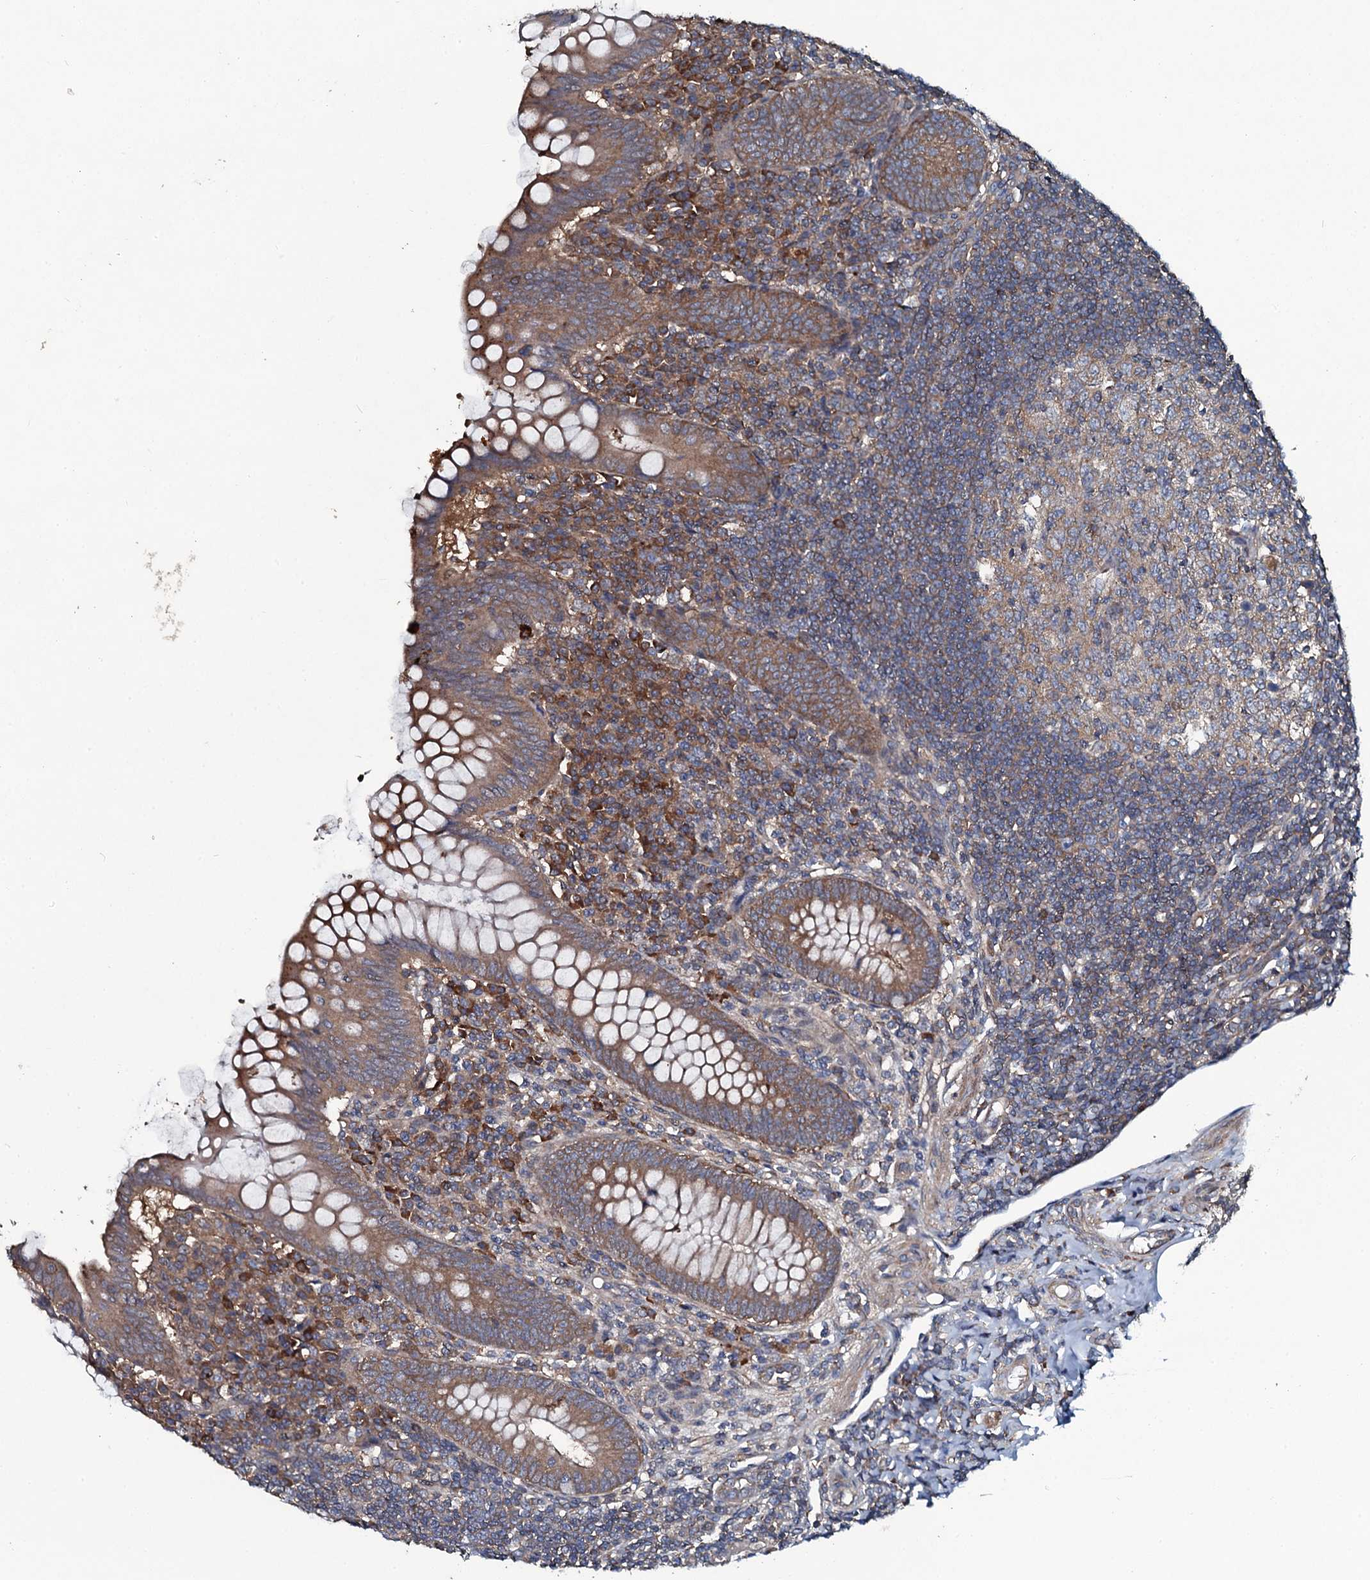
{"staining": {"intensity": "moderate", "quantity": ">75%", "location": "cytoplasmic/membranous"}, "tissue": "appendix", "cell_type": "Glandular cells", "image_type": "normal", "snomed": [{"axis": "morphology", "description": "Normal tissue, NOS"}, {"axis": "topography", "description": "Appendix"}], "caption": "Appendix stained with DAB (3,3'-diaminobenzidine) immunohistochemistry displays medium levels of moderate cytoplasmic/membranous expression in about >75% of glandular cells. The staining was performed using DAB, with brown indicating positive protein expression. Nuclei are stained blue with hematoxylin.", "gene": "USPL1", "patient": {"sex": "female", "age": 33}}